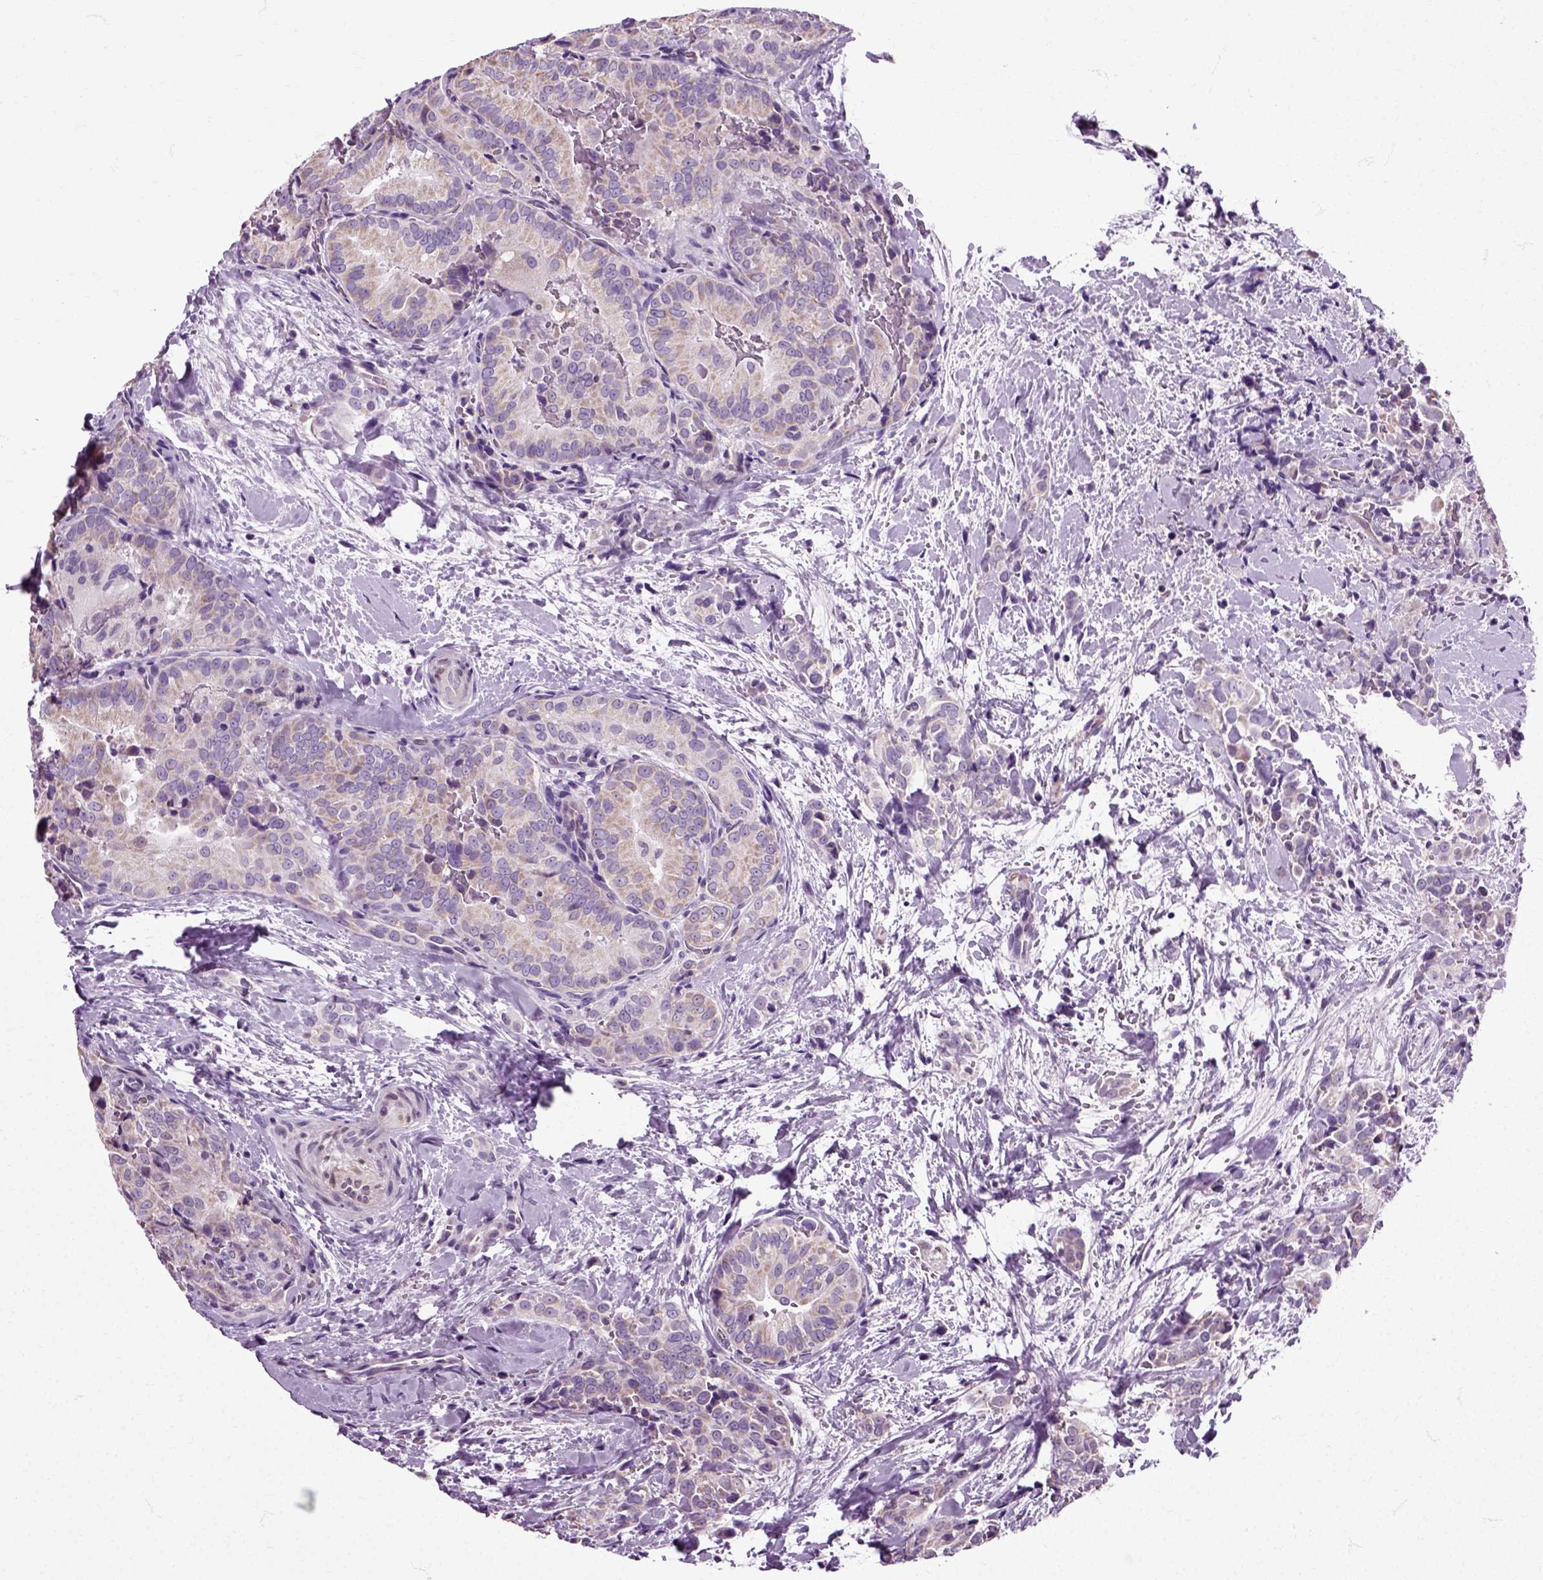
{"staining": {"intensity": "moderate", "quantity": "25%-75%", "location": "cytoplasmic/membranous"}, "tissue": "thyroid cancer", "cell_type": "Tumor cells", "image_type": "cancer", "snomed": [{"axis": "morphology", "description": "Papillary adenocarcinoma, NOS"}, {"axis": "topography", "description": "Thyroid gland"}], "caption": "IHC photomicrograph of thyroid cancer stained for a protein (brown), which reveals medium levels of moderate cytoplasmic/membranous expression in approximately 25%-75% of tumor cells.", "gene": "HSPA2", "patient": {"sex": "male", "age": 61}}